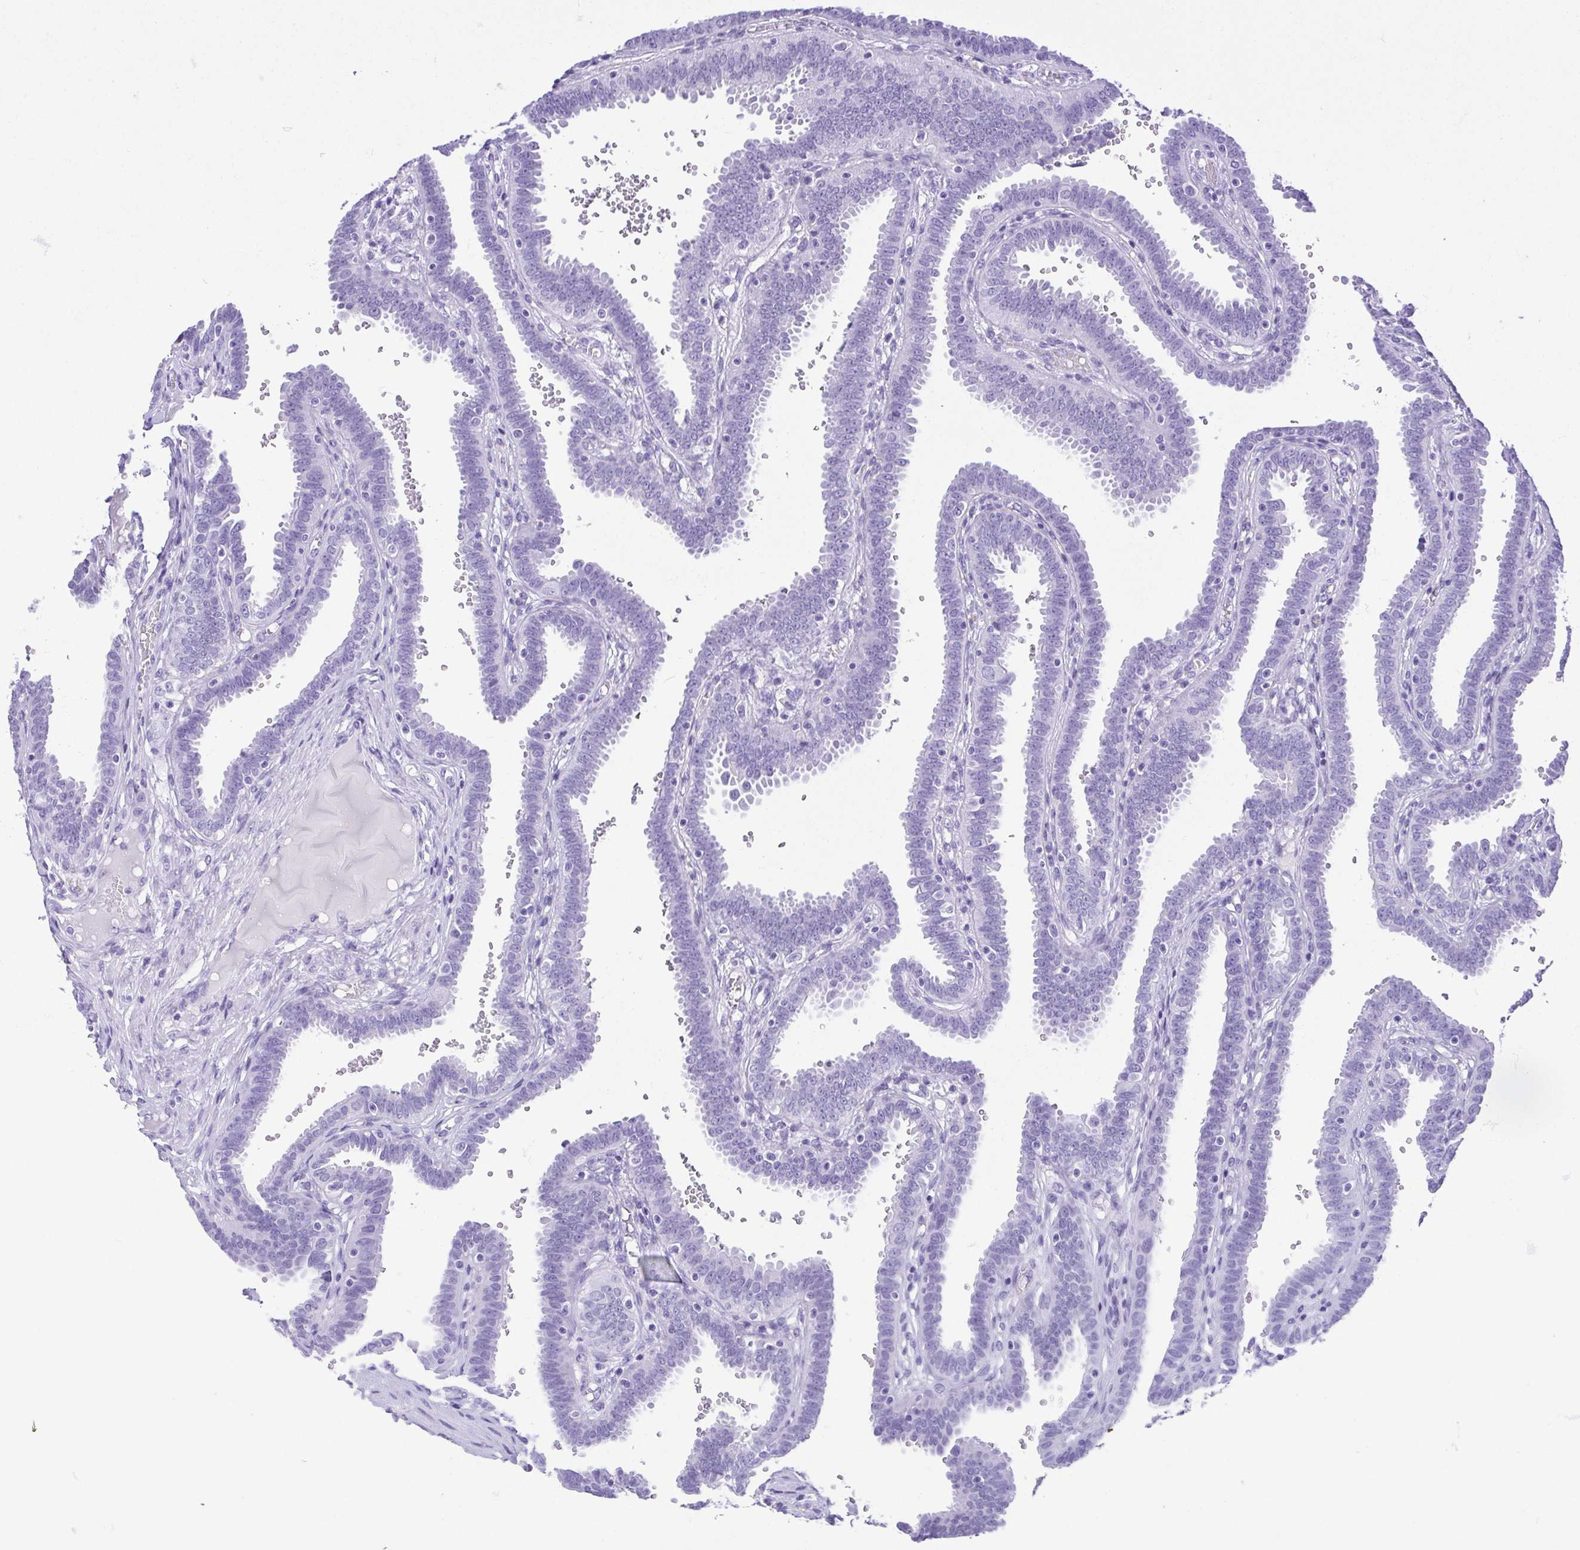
{"staining": {"intensity": "negative", "quantity": "none", "location": "none"}, "tissue": "fallopian tube", "cell_type": "Glandular cells", "image_type": "normal", "snomed": [{"axis": "morphology", "description": "Normal tissue, NOS"}, {"axis": "topography", "description": "Fallopian tube"}], "caption": "The histopathology image exhibits no significant staining in glandular cells of fallopian tube.", "gene": "CDSN", "patient": {"sex": "female", "age": 37}}